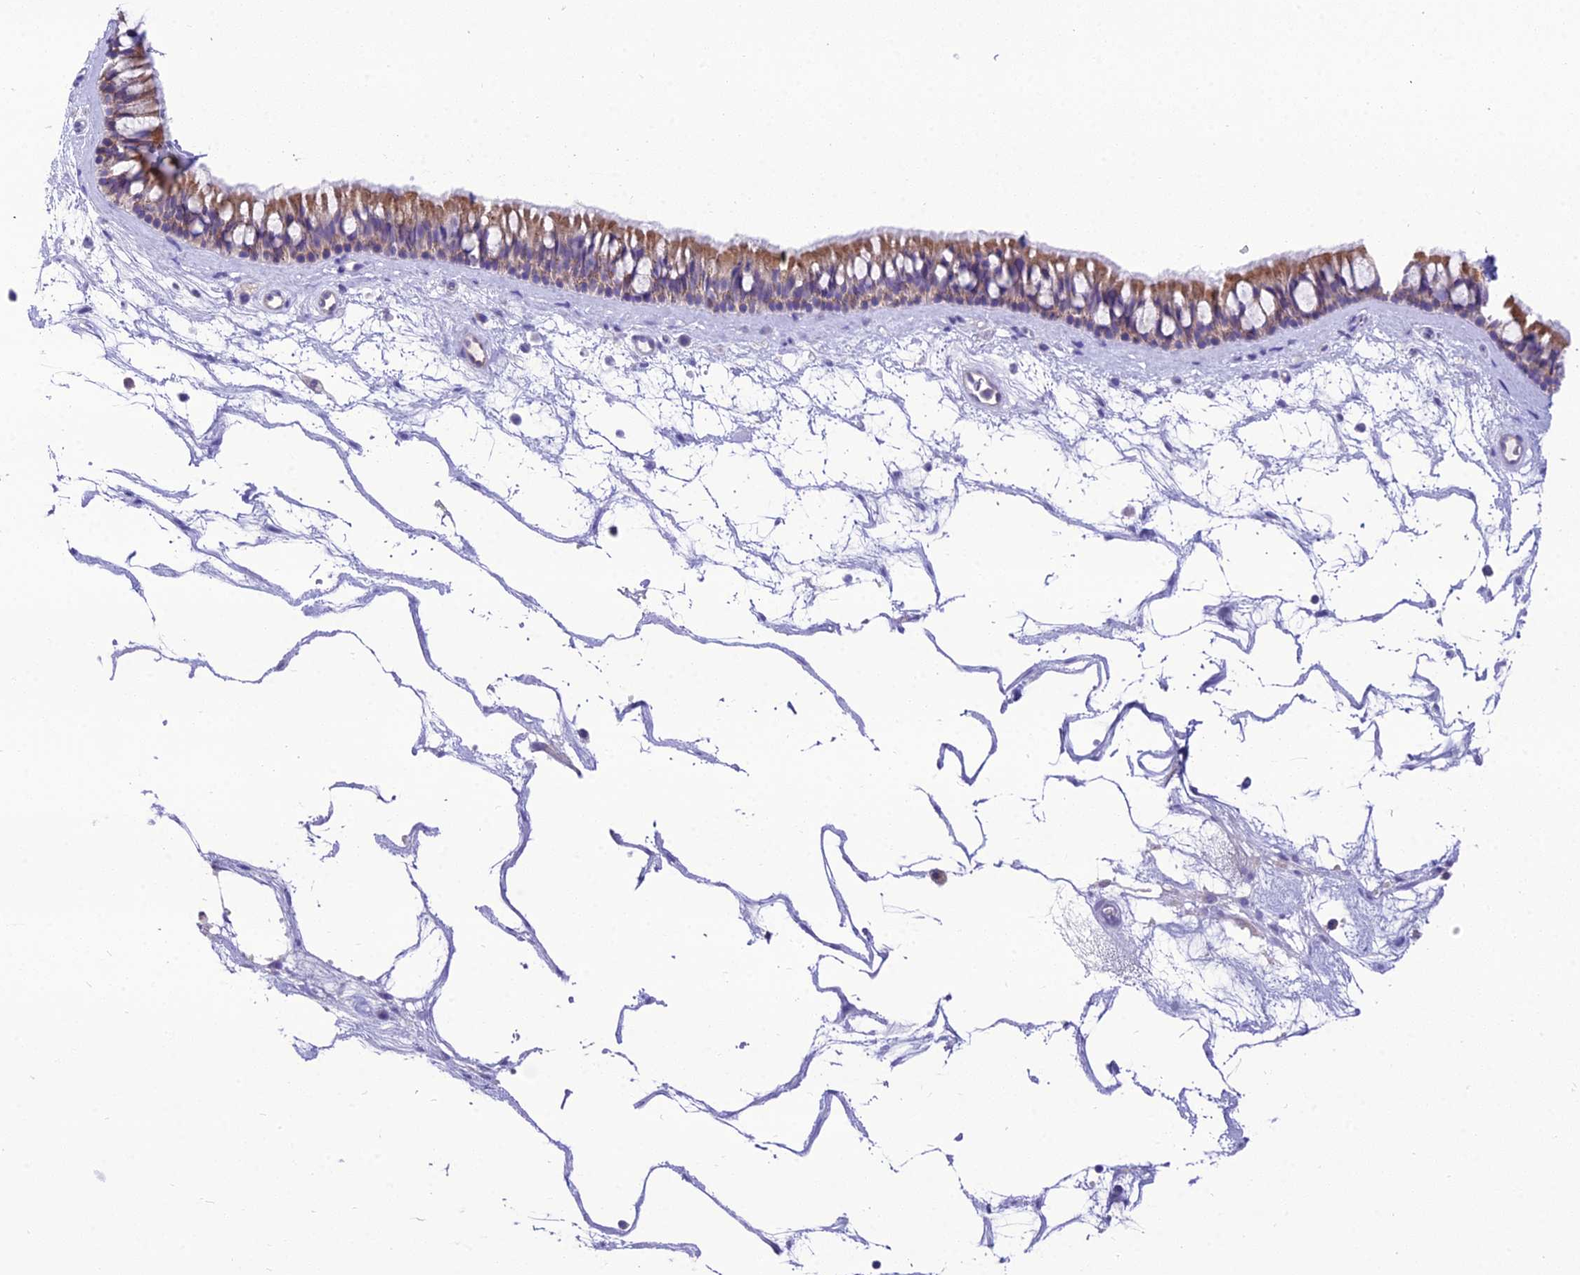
{"staining": {"intensity": "moderate", "quantity": "25%-75%", "location": "cytoplasmic/membranous"}, "tissue": "nasopharynx", "cell_type": "Respiratory epithelial cells", "image_type": "normal", "snomed": [{"axis": "morphology", "description": "Normal tissue, NOS"}, {"axis": "topography", "description": "Nasopharynx"}], "caption": "Nasopharynx stained for a protein exhibits moderate cytoplasmic/membranous positivity in respiratory epithelial cells. Using DAB (3,3'-diaminobenzidine) (brown) and hematoxylin (blue) stains, captured at high magnification using brightfield microscopy.", "gene": "MIIP", "patient": {"sex": "male", "age": 64}}